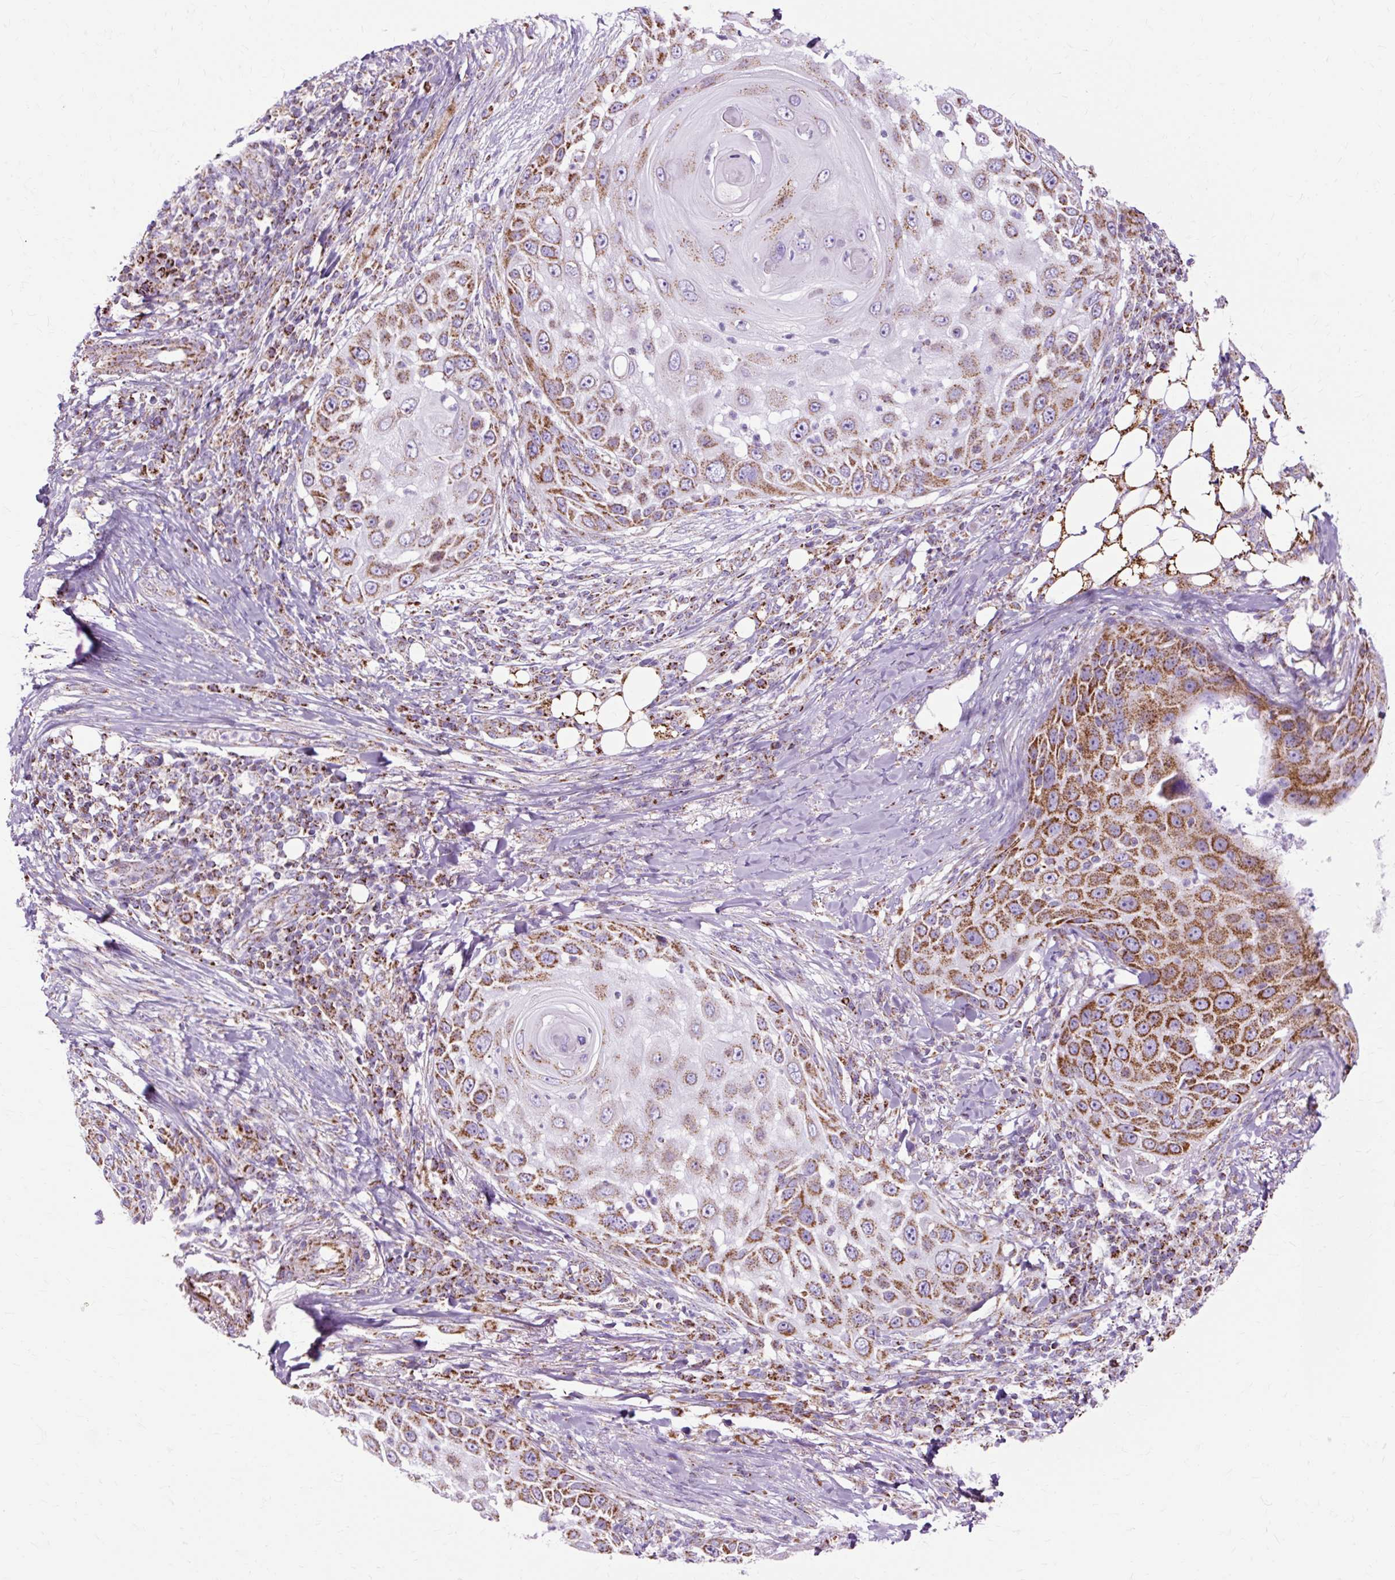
{"staining": {"intensity": "strong", "quantity": ">75%", "location": "cytoplasmic/membranous"}, "tissue": "skin cancer", "cell_type": "Tumor cells", "image_type": "cancer", "snomed": [{"axis": "morphology", "description": "Squamous cell carcinoma, NOS"}, {"axis": "topography", "description": "Skin"}], "caption": "Skin squamous cell carcinoma stained with a brown dye shows strong cytoplasmic/membranous positive expression in approximately >75% of tumor cells.", "gene": "DLAT", "patient": {"sex": "female", "age": 44}}